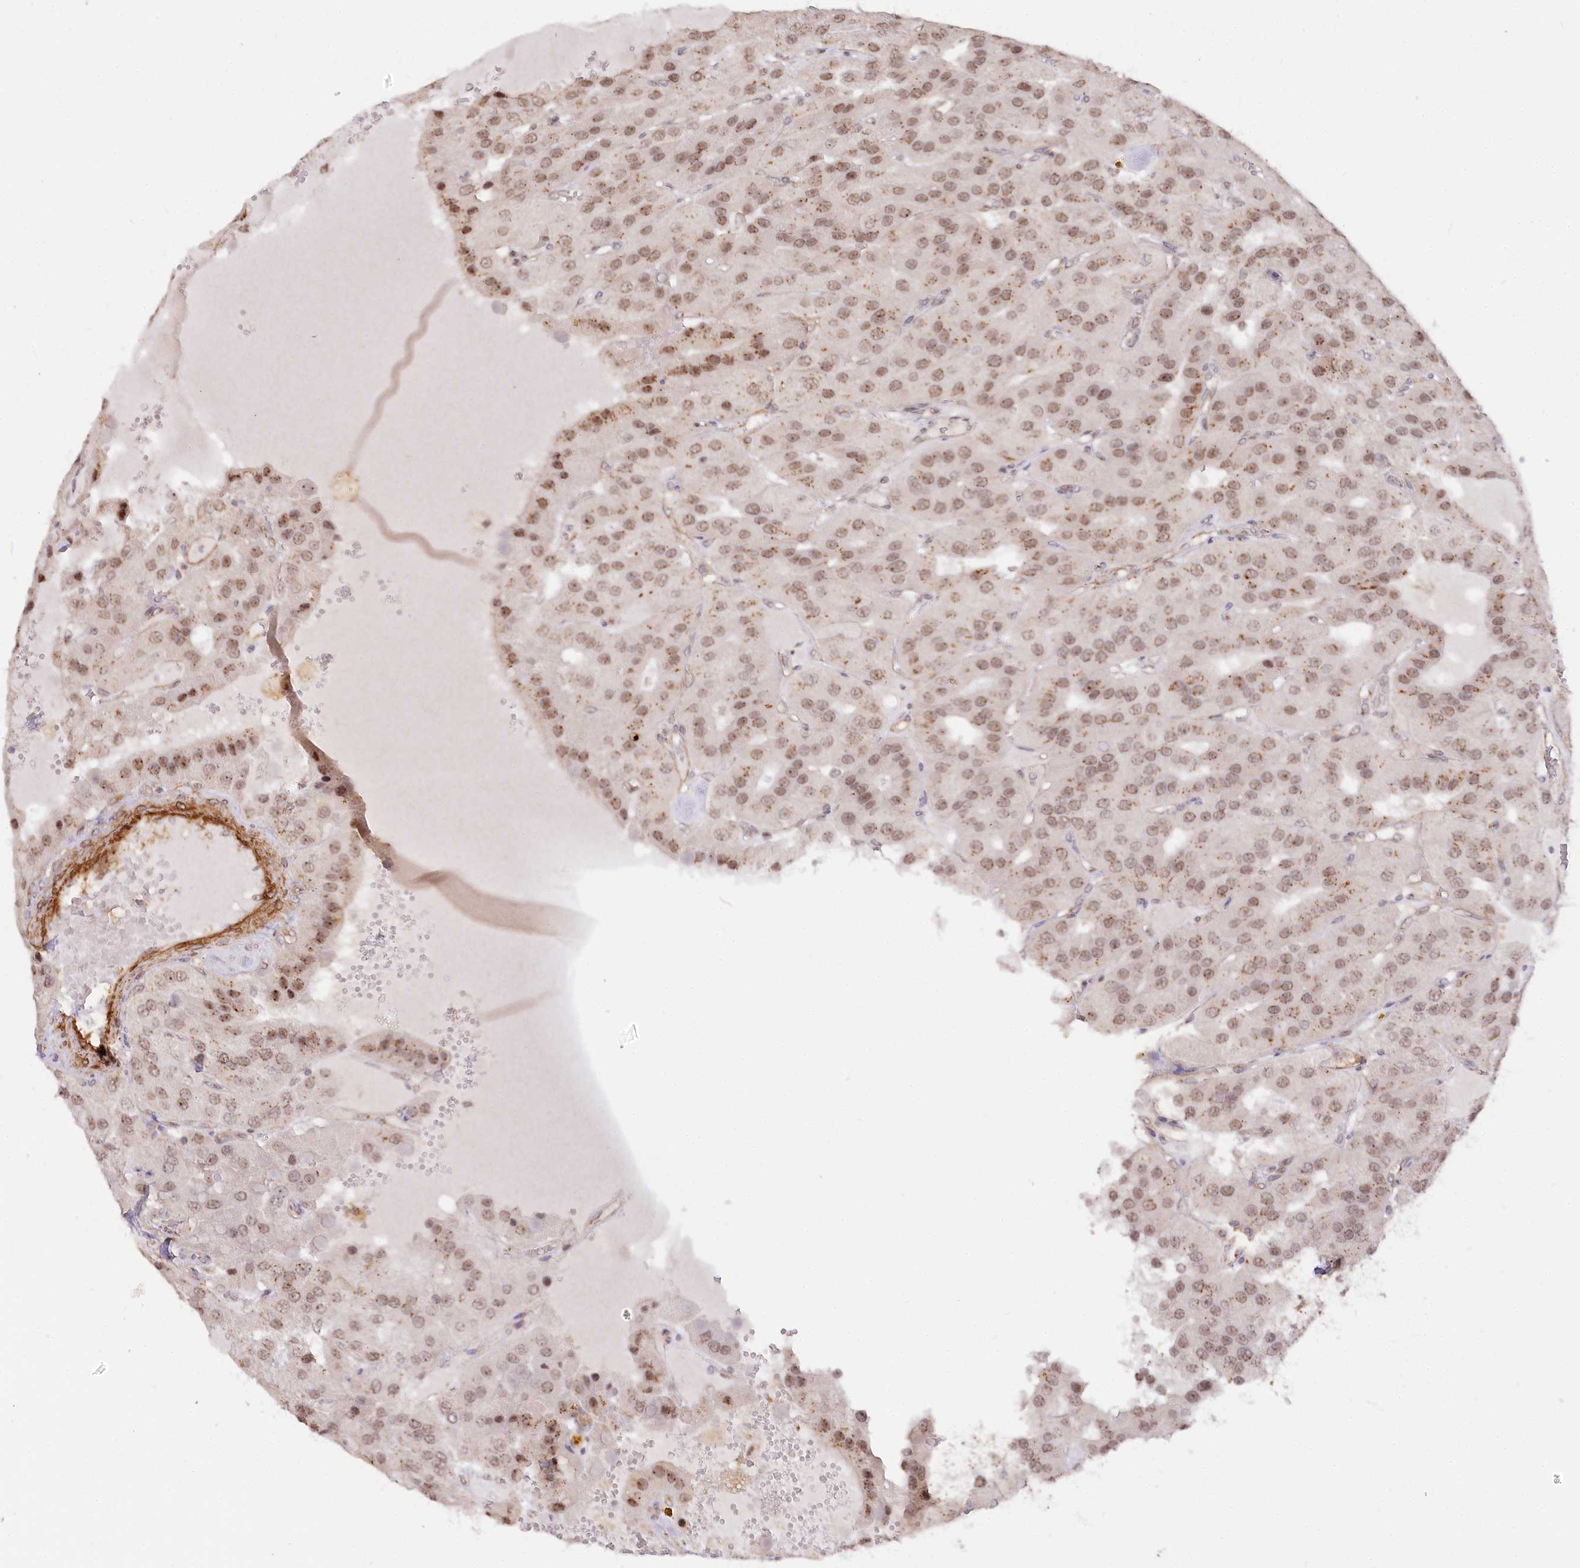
{"staining": {"intensity": "moderate", "quantity": ">75%", "location": "cytoplasmic/membranous,nuclear"}, "tissue": "parathyroid gland", "cell_type": "Glandular cells", "image_type": "normal", "snomed": [{"axis": "morphology", "description": "Normal tissue, NOS"}, {"axis": "morphology", "description": "Adenoma, NOS"}, {"axis": "topography", "description": "Parathyroid gland"}], "caption": "Immunohistochemistry (DAB) staining of unremarkable parathyroid gland displays moderate cytoplasmic/membranous,nuclear protein staining in about >75% of glandular cells. (Stains: DAB (3,3'-diaminobenzidine) in brown, nuclei in blue, Microscopy: brightfield microscopy at high magnification).", "gene": "GNL3L", "patient": {"sex": "female", "age": 86}}